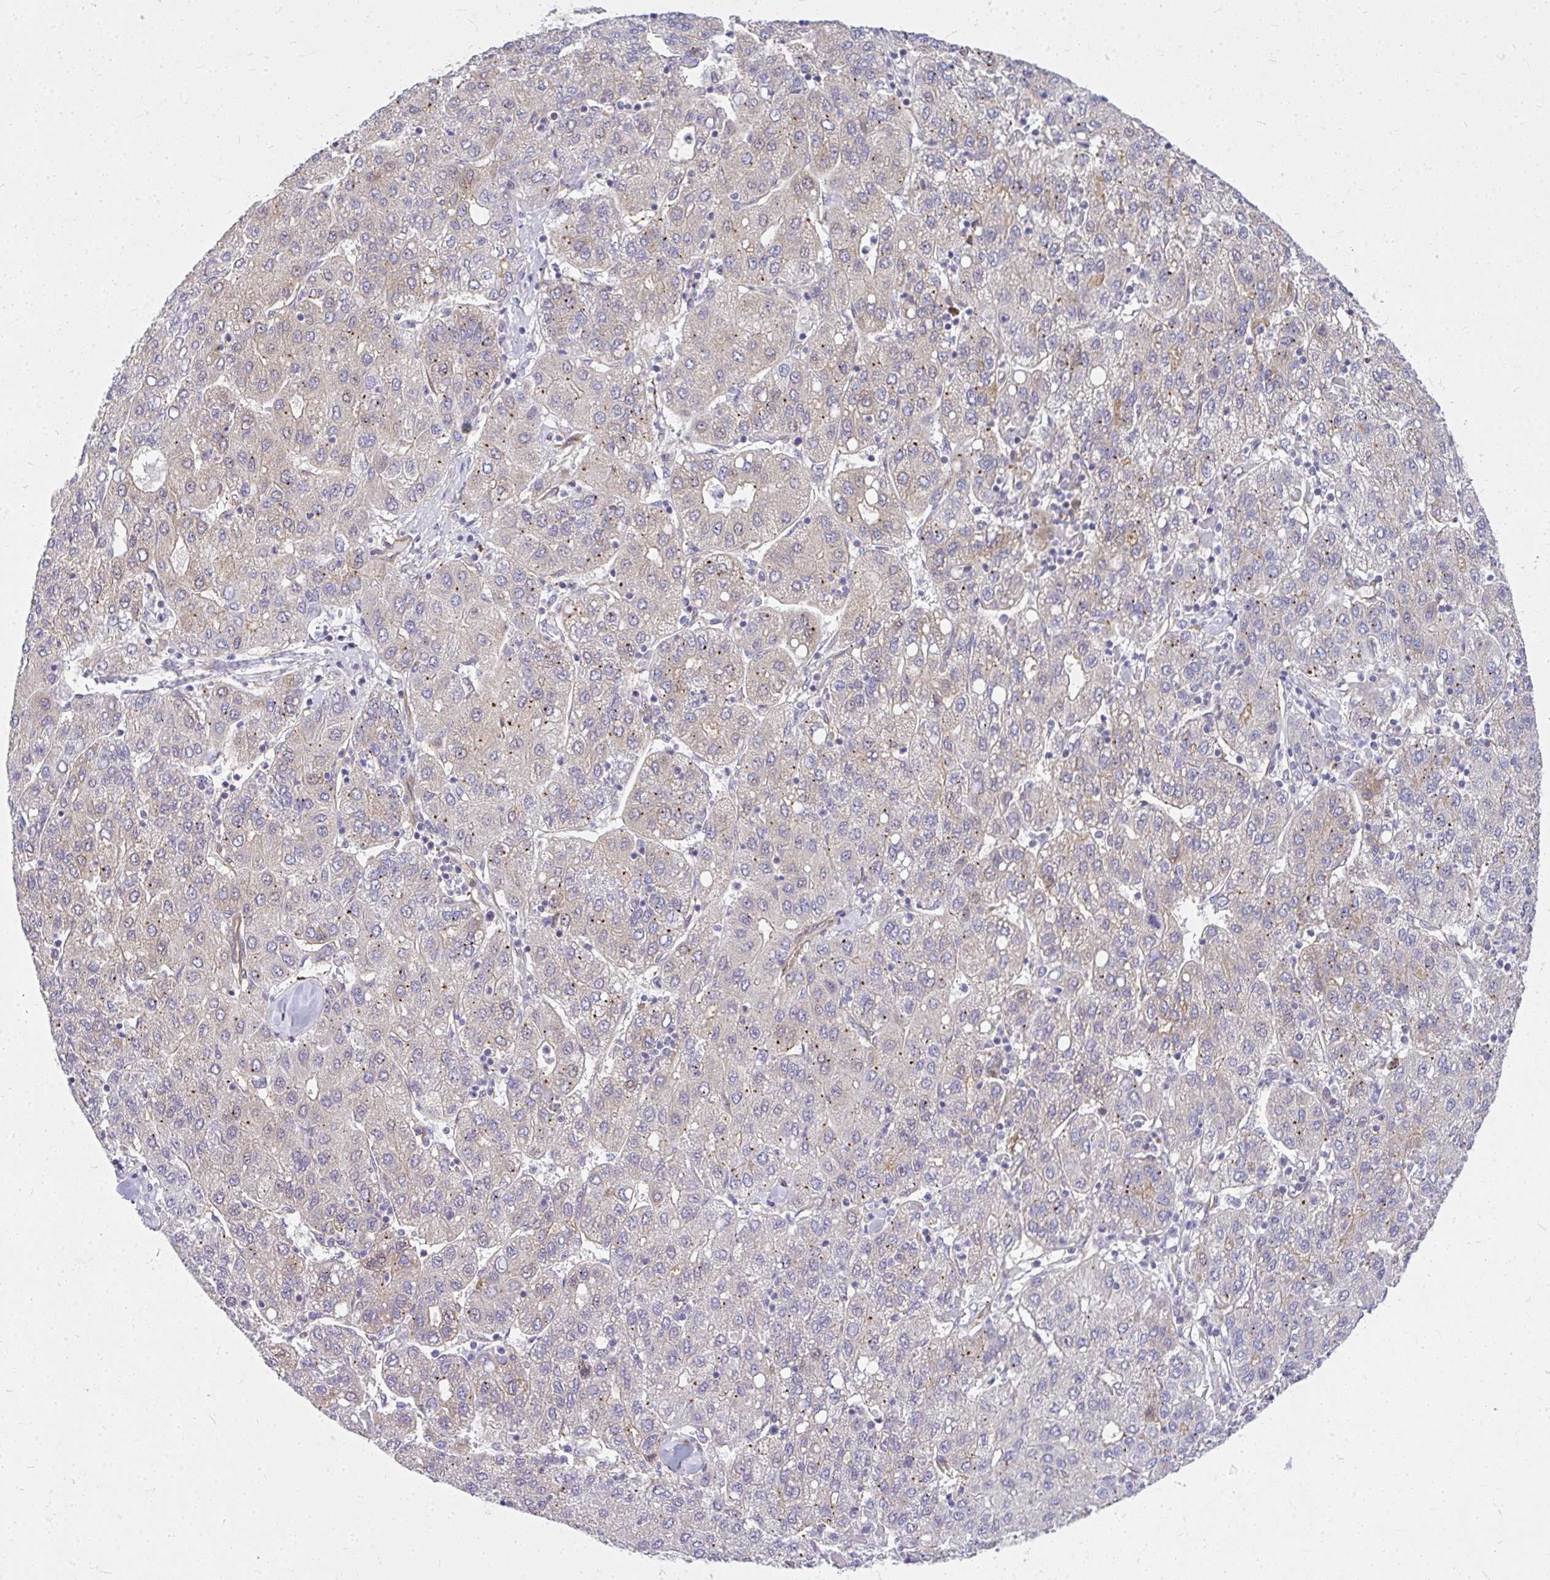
{"staining": {"intensity": "moderate", "quantity": "<25%", "location": "cytoplasmic/membranous"}, "tissue": "liver cancer", "cell_type": "Tumor cells", "image_type": "cancer", "snomed": [{"axis": "morphology", "description": "Carcinoma, Hepatocellular, NOS"}, {"axis": "topography", "description": "Liver"}], "caption": "Liver cancer (hepatocellular carcinoma) tissue shows moderate cytoplasmic/membranous expression in about <25% of tumor cells, visualized by immunohistochemistry. The protein of interest is stained brown, and the nuclei are stained in blue (DAB IHC with brightfield microscopy, high magnification).", "gene": "RSKR", "patient": {"sex": "male", "age": 65}}